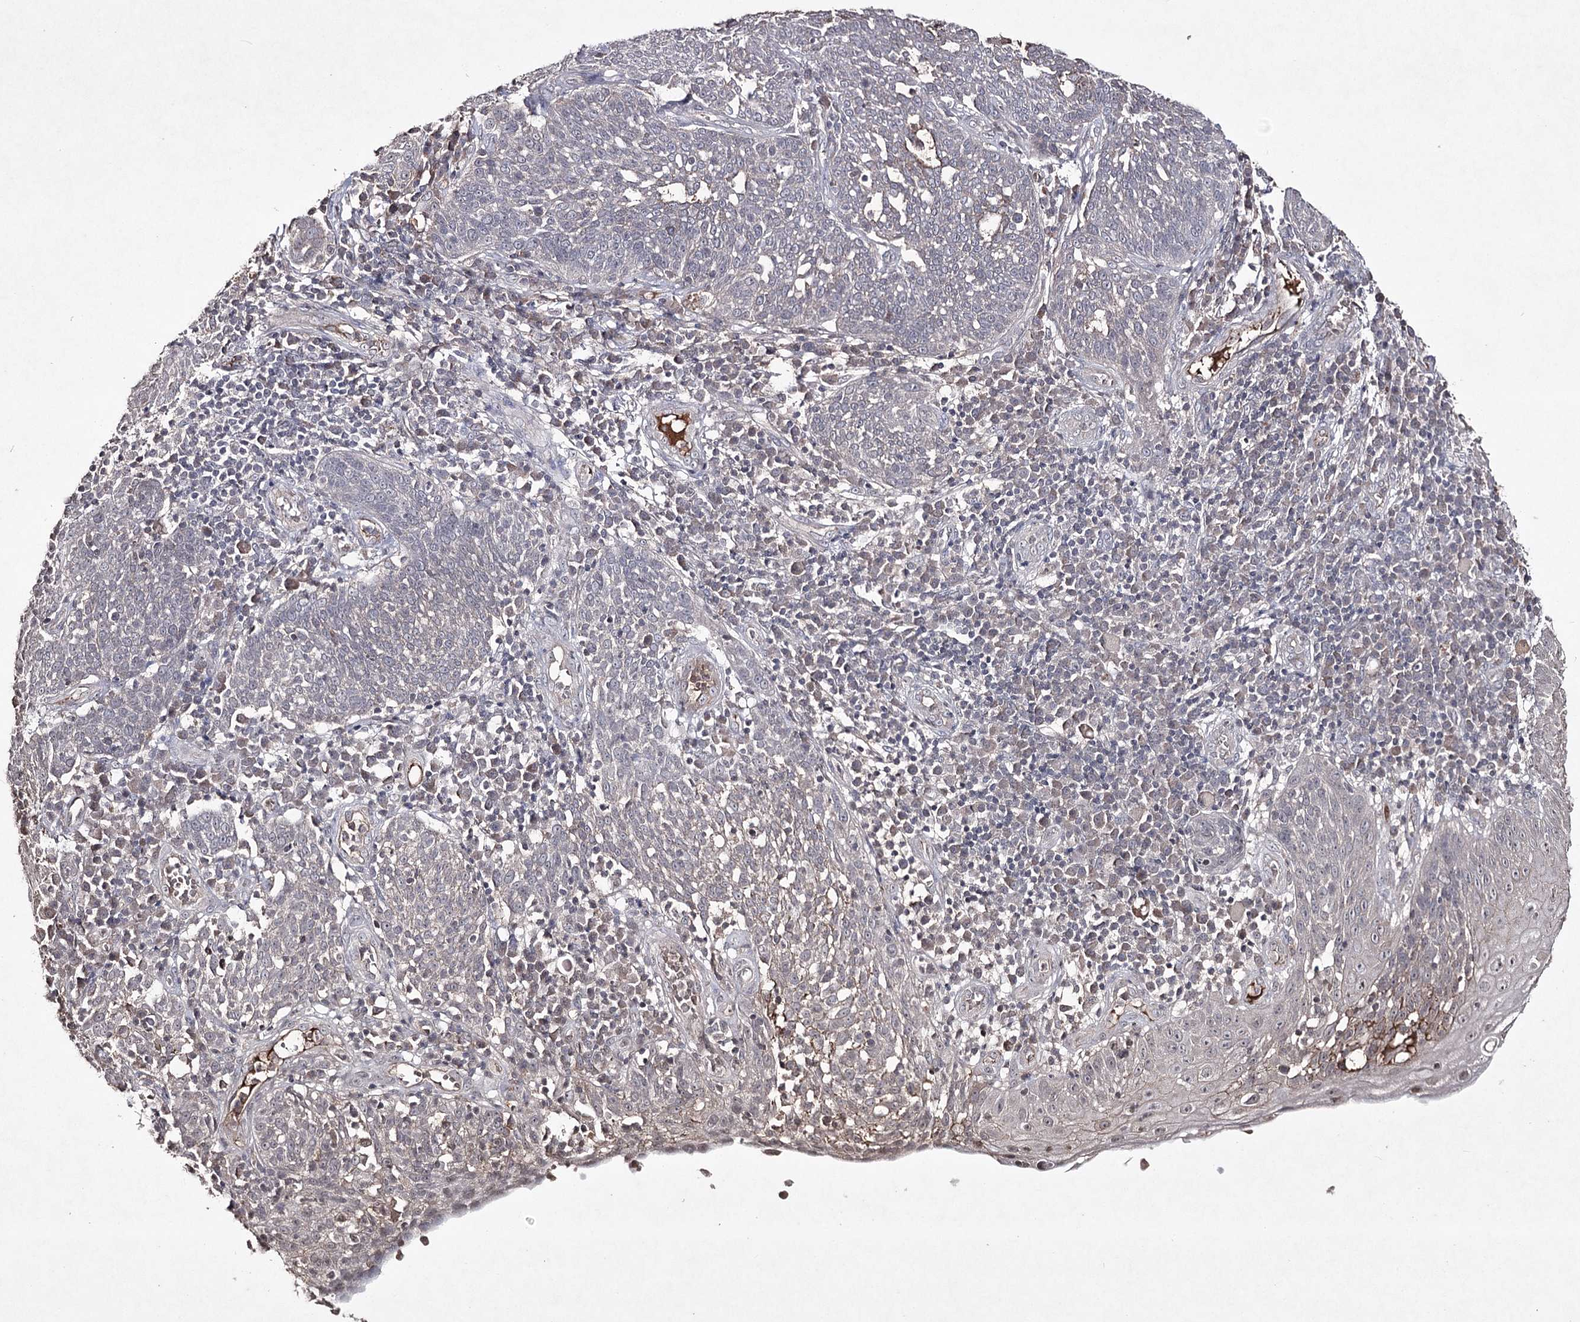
{"staining": {"intensity": "negative", "quantity": "none", "location": "none"}, "tissue": "cervical cancer", "cell_type": "Tumor cells", "image_type": "cancer", "snomed": [{"axis": "morphology", "description": "Squamous cell carcinoma, NOS"}, {"axis": "topography", "description": "Cervix"}], "caption": "IHC histopathology image of cervical squamous cell carcinoma stained for a protein (brown), which reveals no positivity in tumor cells.", "gene": "SYNGR3", "patient": {"sex": "female", "age": 34}}